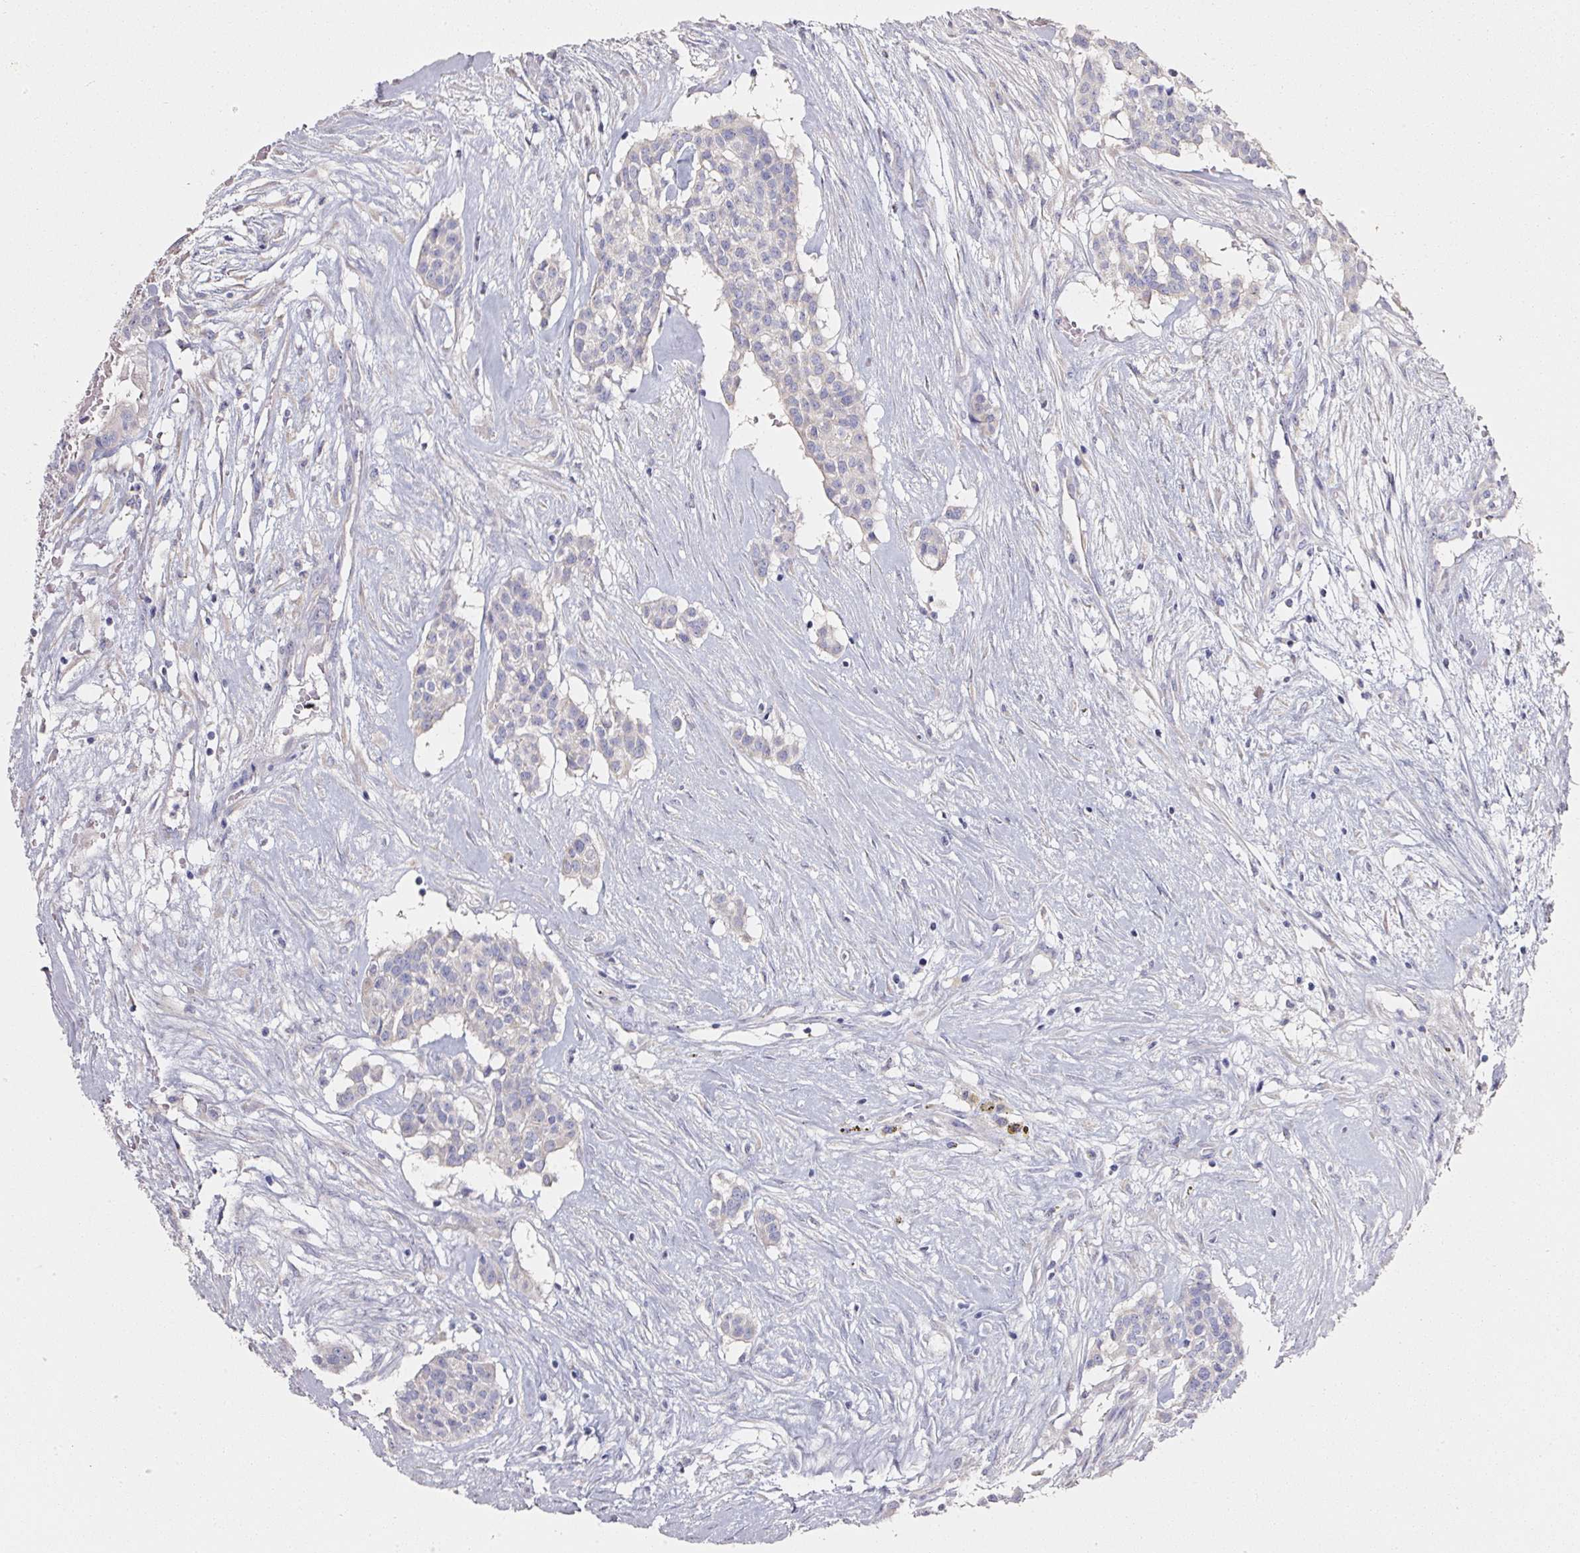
{"staining": {"intensity": "negative", "quantity": "none", "location": "none"}, "tissue": "head and neck cancer", "cell_type": "Tumor cells", "image_type": "cancer", "snomed": [{"axis": "morphology", "description": "Adenocarcinoma, NOS"}, {"axis": "topography", "description": "Head-Neck"}], "caption": "This is an IHC image of adenocarcinoma (head and neck). There is no positivity in tumor cells.", "gene": "PDXDC1", "patient": {"sex": "male", "age": 81}}